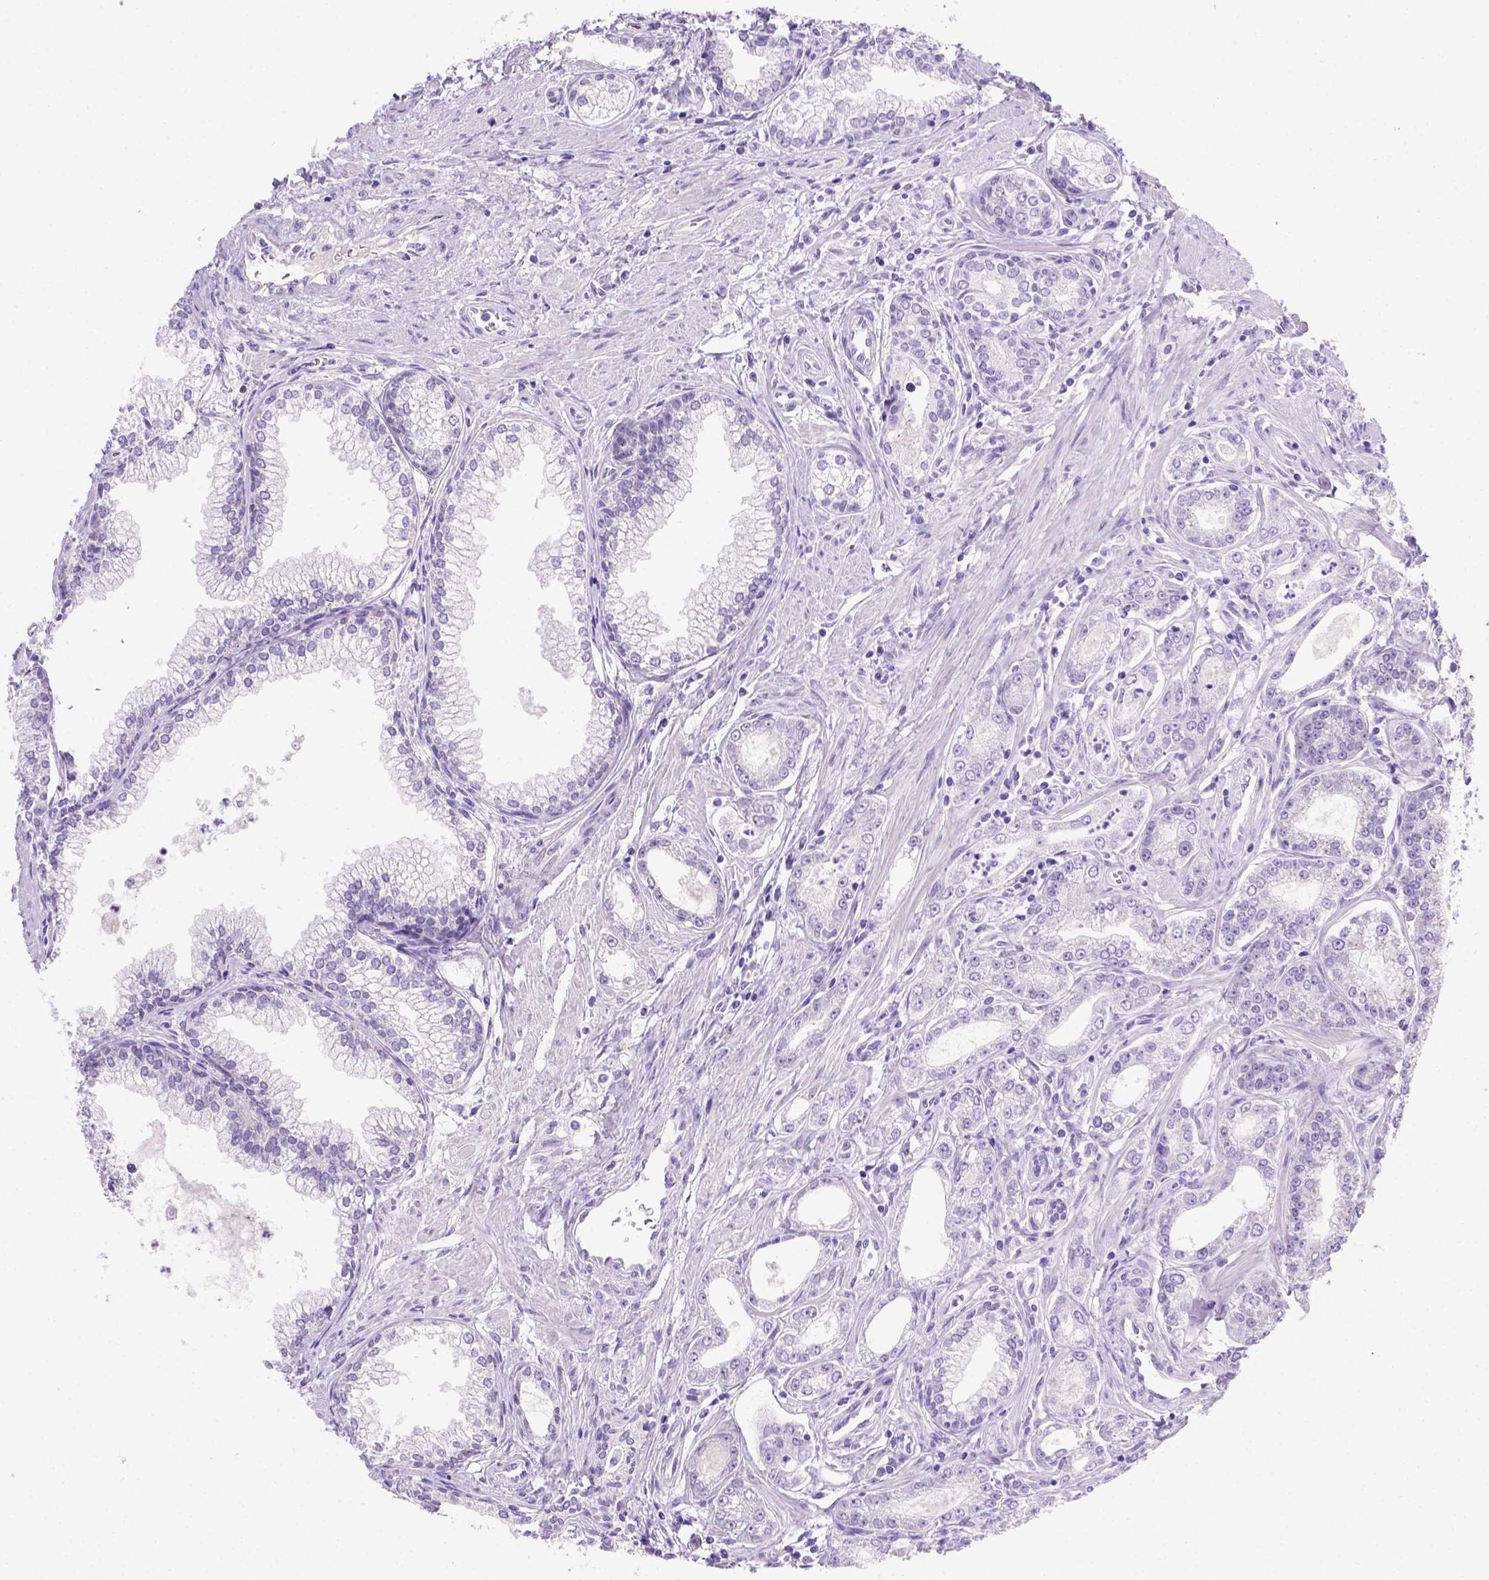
{"staining": {"intensity": "negative", "quantity": "none", "location": "none"}, "tissue": "prostate cancer", "cell_type": "Tumor cells", "image_type": "cancer", "snomed": [{"axis": "morphology", "description": "Adenocarcinoma, NOS"}, {"axis": "topography", "description": "Prostate"}], "caption": "Tumor cells are negative for brown protein staining in adenocarcinoma (prostate). (DAB (3,3'-diaminobenzidine) immunohistochemistry, high magnification).", "gene": "FOXI1", "patient": {"sex": "male", "age": 71}}